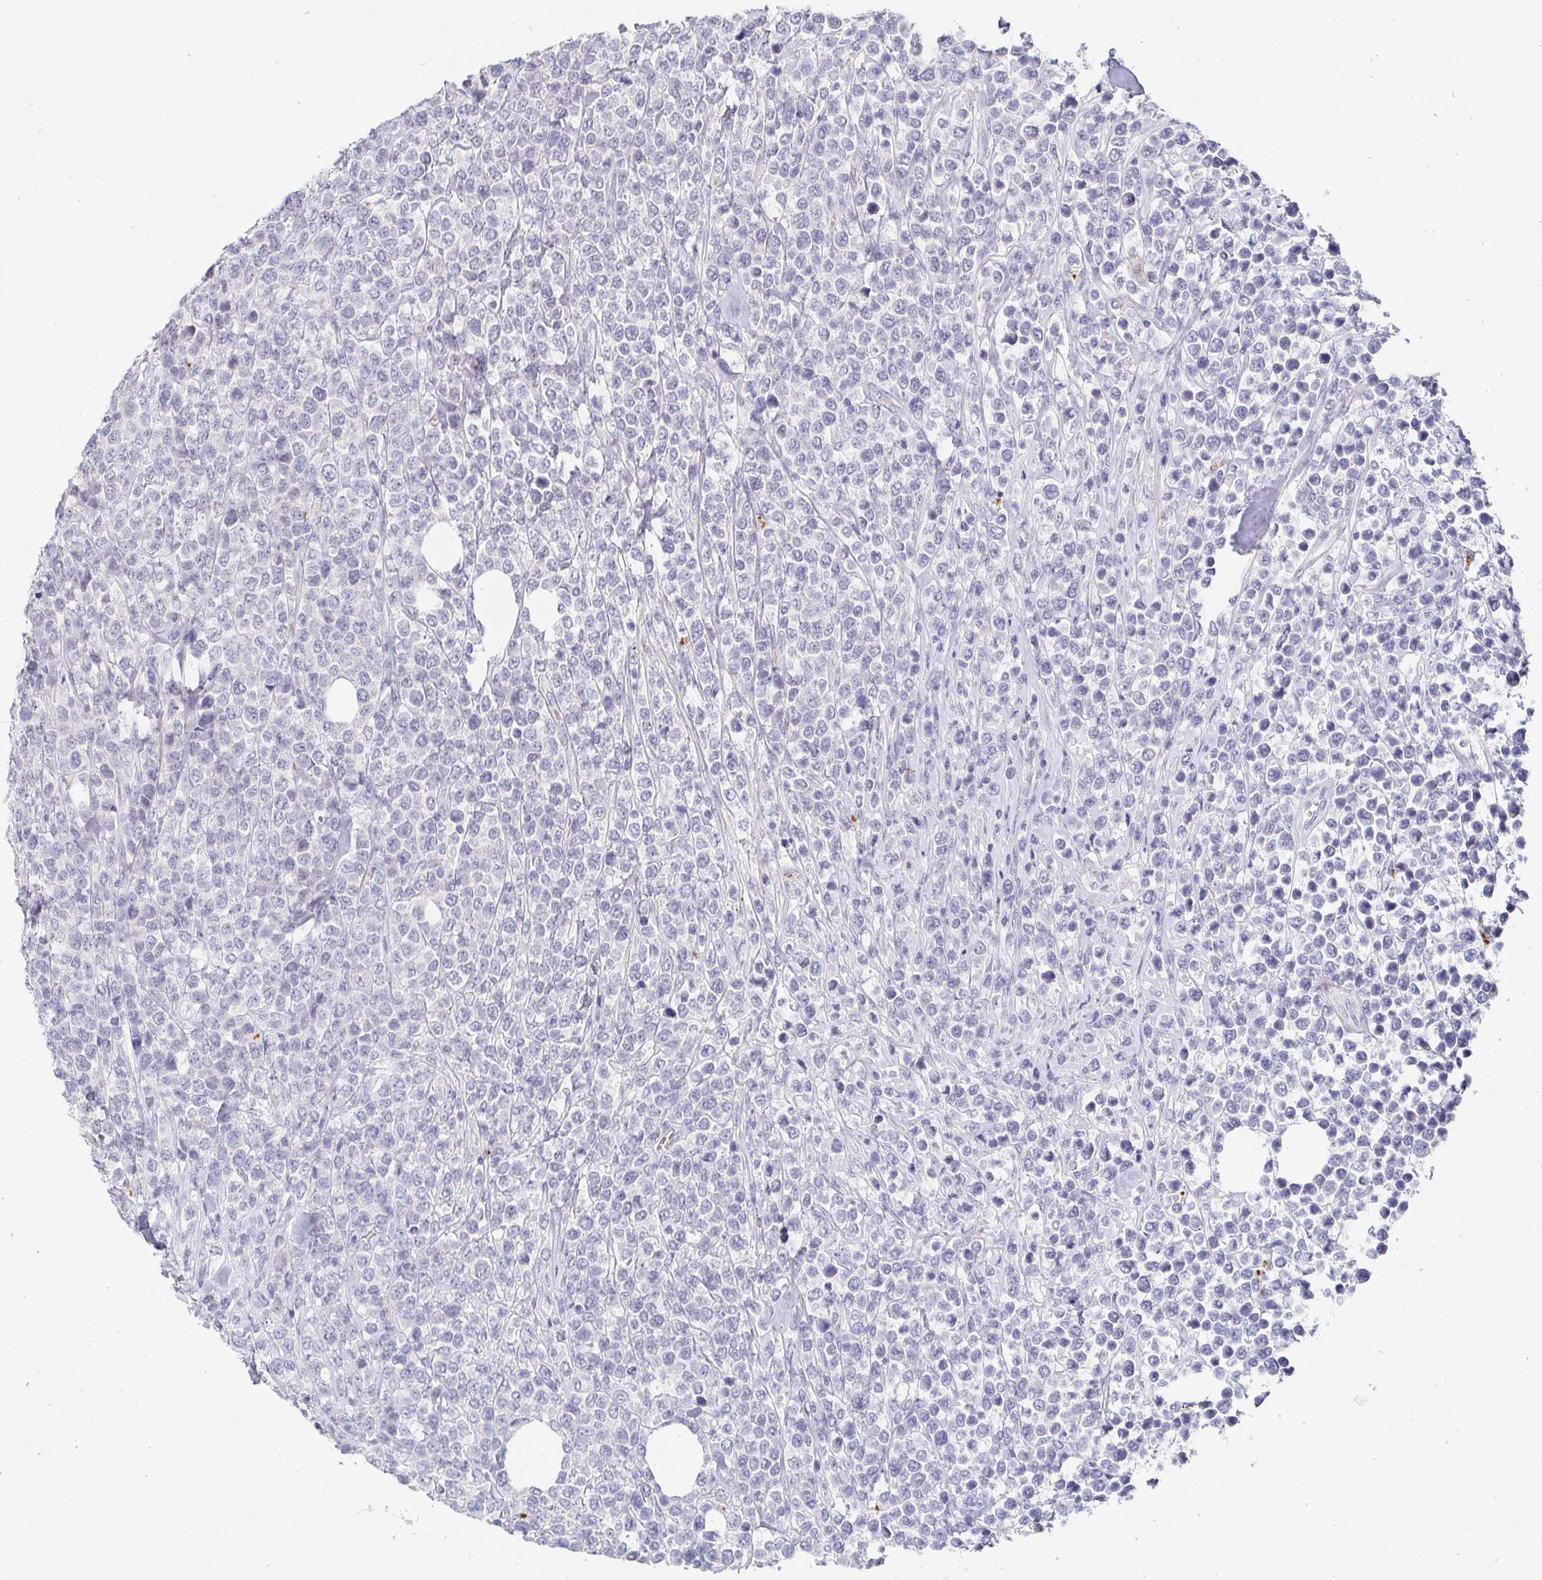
{"staining": {"intensity": "negative", "quantity": "none", "location": "none"}, "tissue": "lymphoma", "cell_type": "Tumor cells", "image_type": "cancer", "snomed": [{"axis": "morphology", "description": "Malignant lymphoma, non-Hodgkin's type, High grade"}, {"axis": "topography", "description": "Soft tissue"}], "caption": "This is an IHC micrograph of human lymphoma. There is no expression in tumor cells.", "gene": "PDX1", "patient": {"sex": "female", "age": 56}}